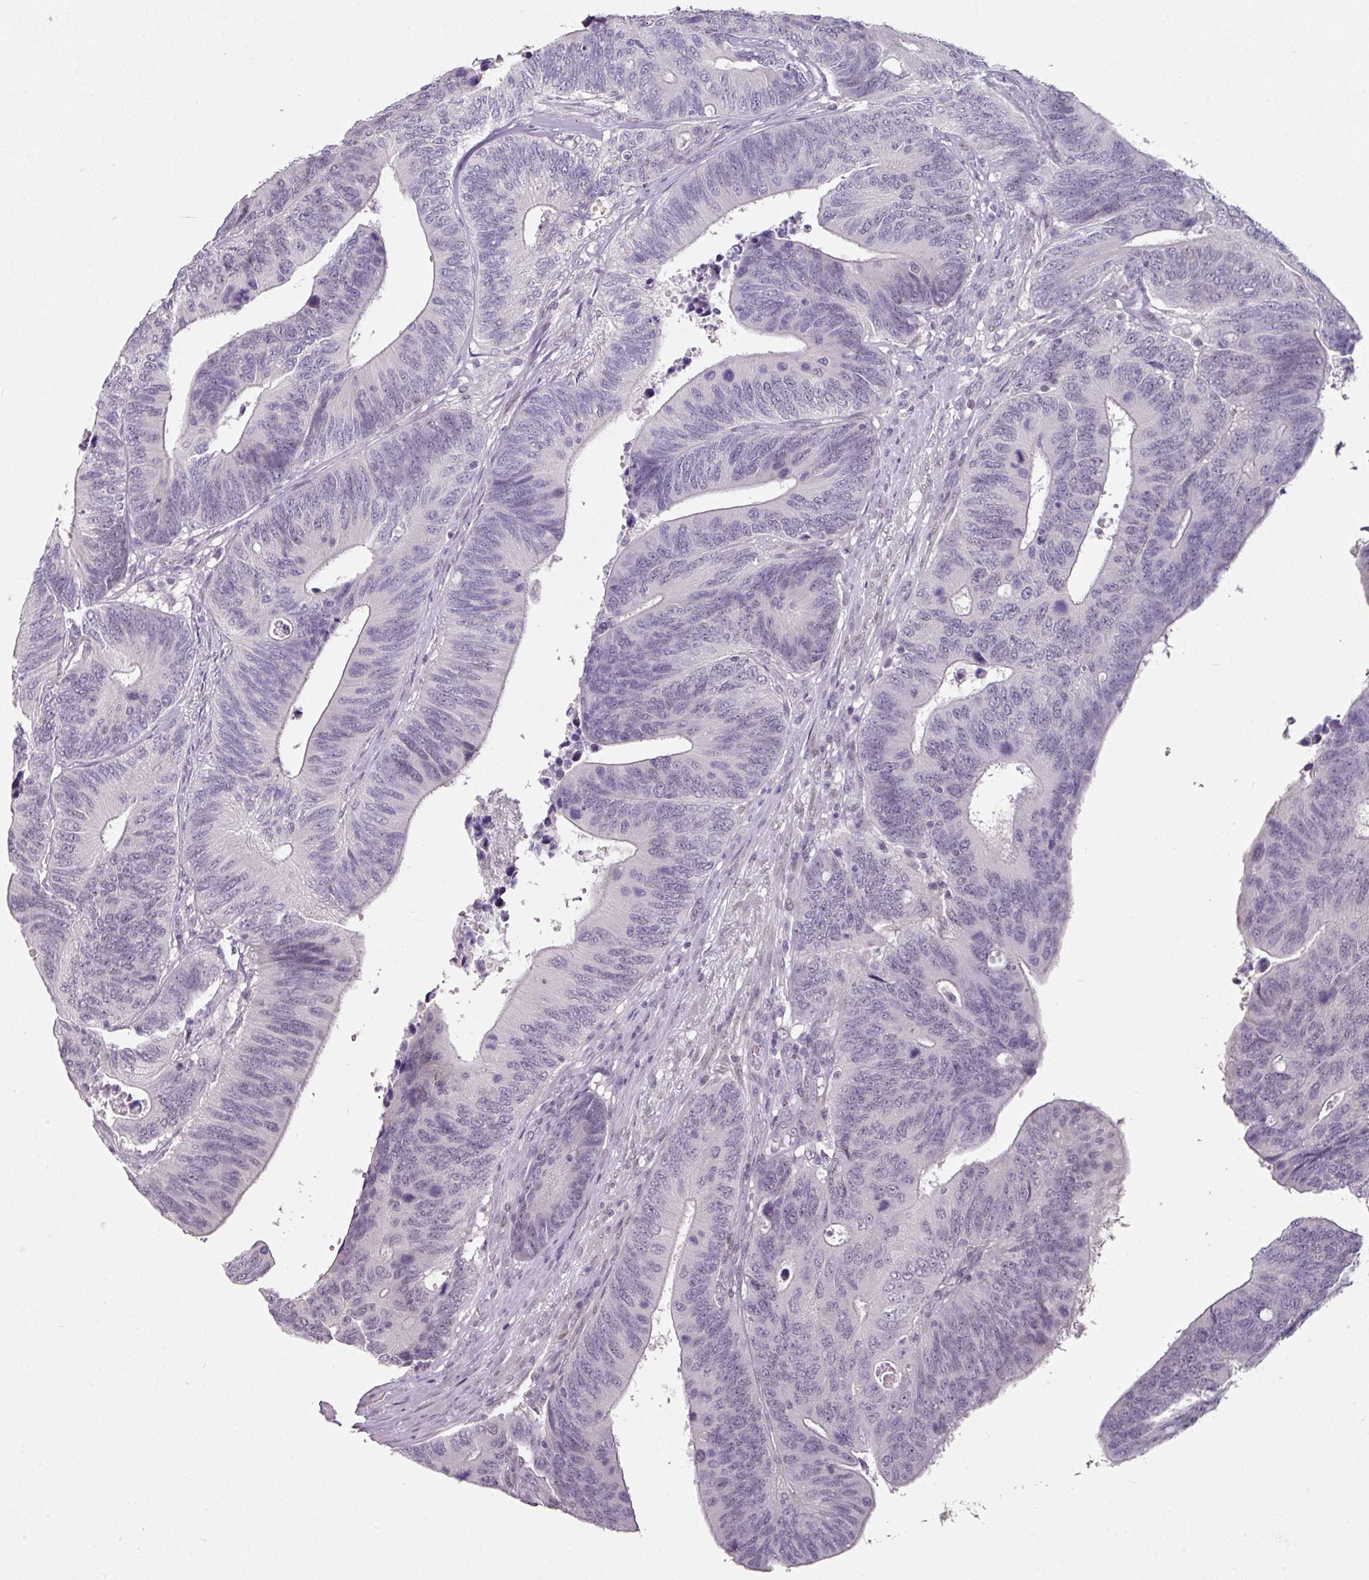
{"staining": {"intensity": "negative", "quantity": "none", "location": "none"}, "tissue": "colorectal cancer", "cell_type": "Tumor cells", "image_type": "cancer", "snomed": [{"axis": "morphology", "description": "Adenocarcinoma, NOS"}, {"axis": "topography", "description": "Colon"}], "caption": "This photomicrograph is of colorectal adenocarcinoma stained with IHC to label a protein in brown with the nuclei are counter-stained blue. There is no positivity in tumor cells. (Stains: DAB immunohistochemistry with hematoxylin counter stain, Microscopy: brightfield microscopy at high magnification).", "gene": "ELK1", "patient": {"sex": "male", "age": 87}}